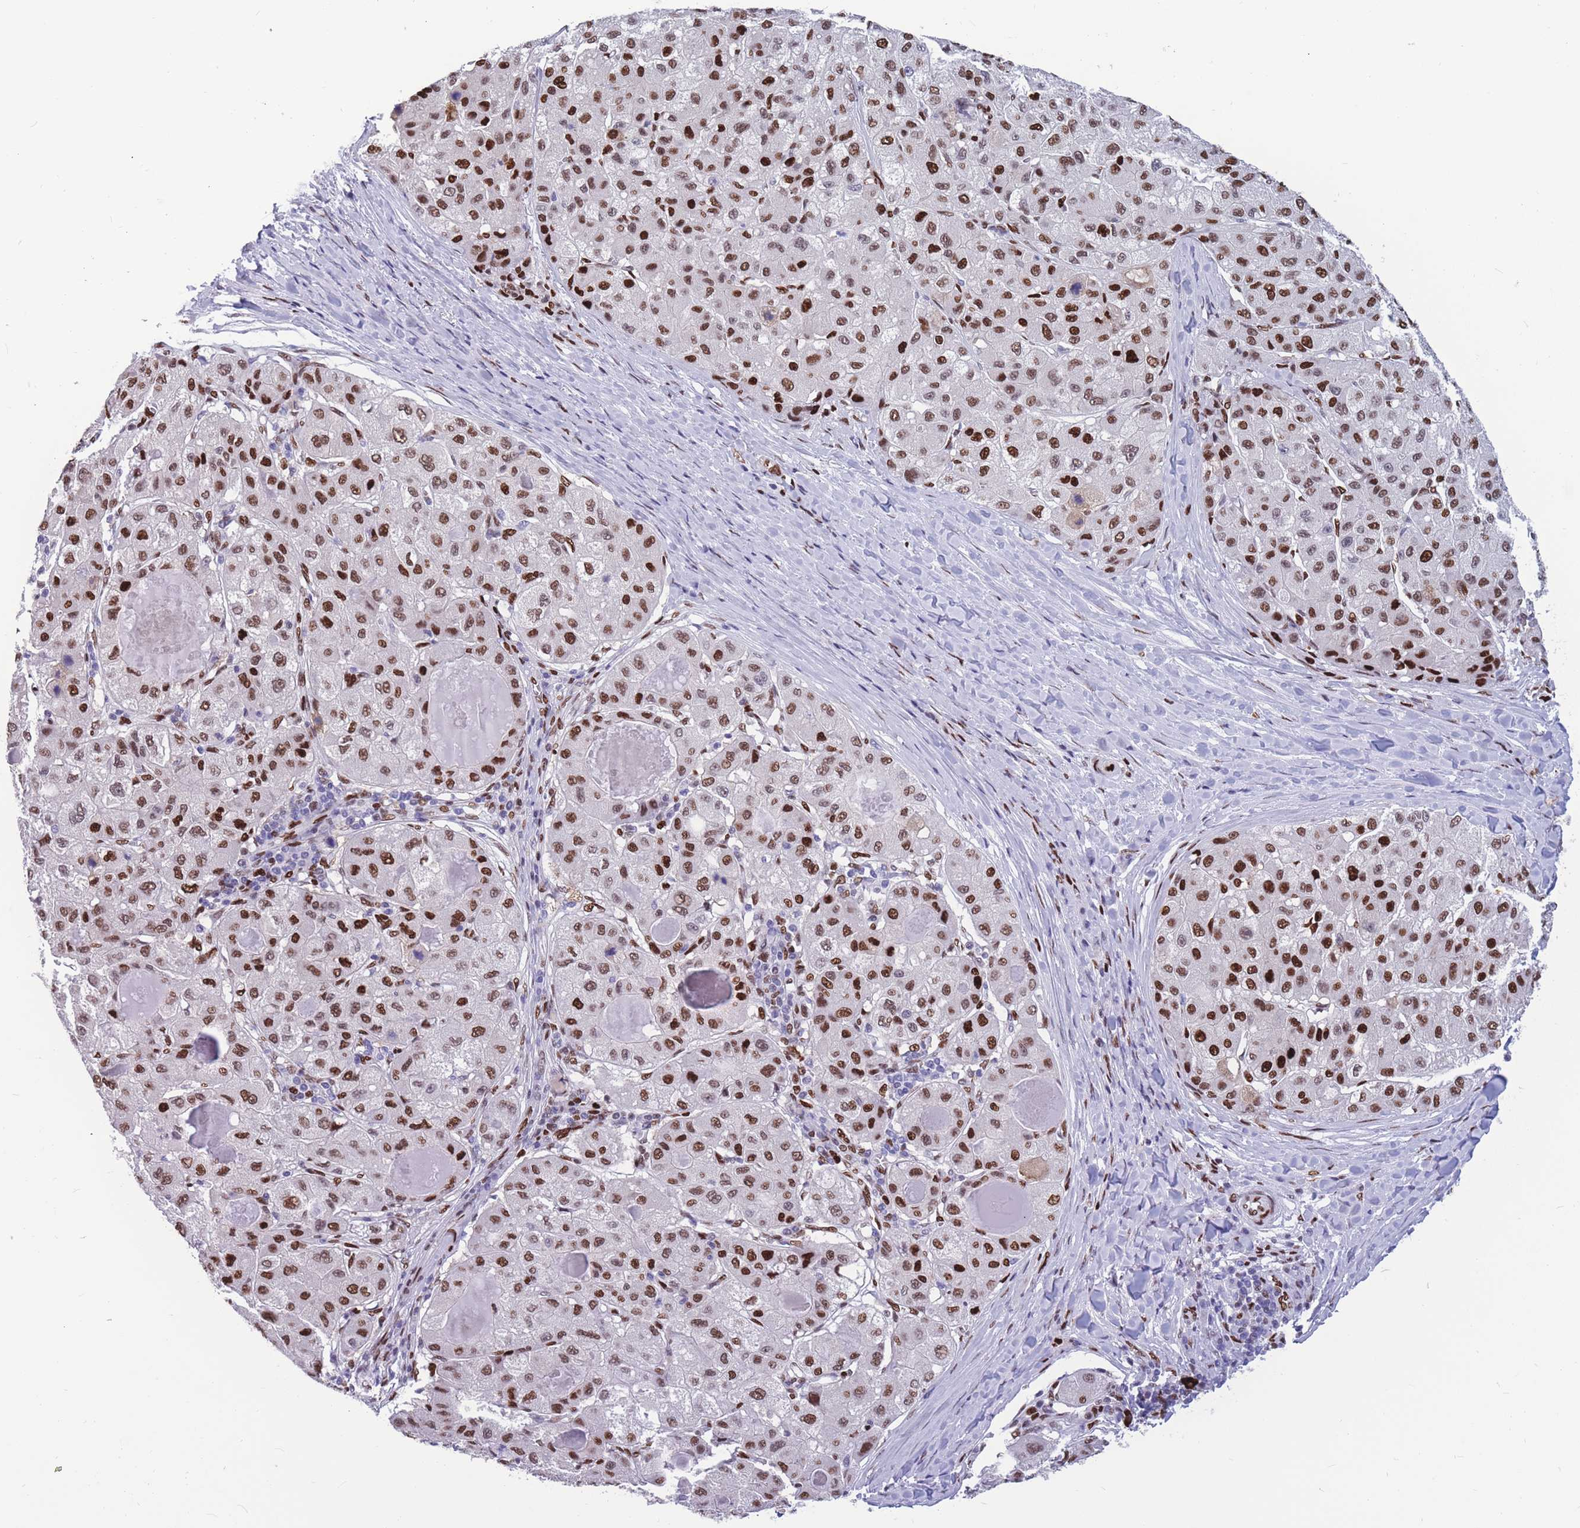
{"staining": {"intensity": "strong", "quantity": ">75%", "location": "nuclear"}, "tissue": "liver cancer", "cell_type": "Tumor cells", "image_type": "cancer", "snomed": [{"axis": "morphology", "description": "Carcinoma, Hepatocellular, NOS"}, {"axis": "topography", "description": "Liver"}], "caption": "Human liver cancer (hepatocellular carcinoma) stained for a protein (brown) displays strong nuclear positive staining in approximately >75% of tumor cells.", "gene": "NASP", "patient": {"sex": "male", "age": 80}}